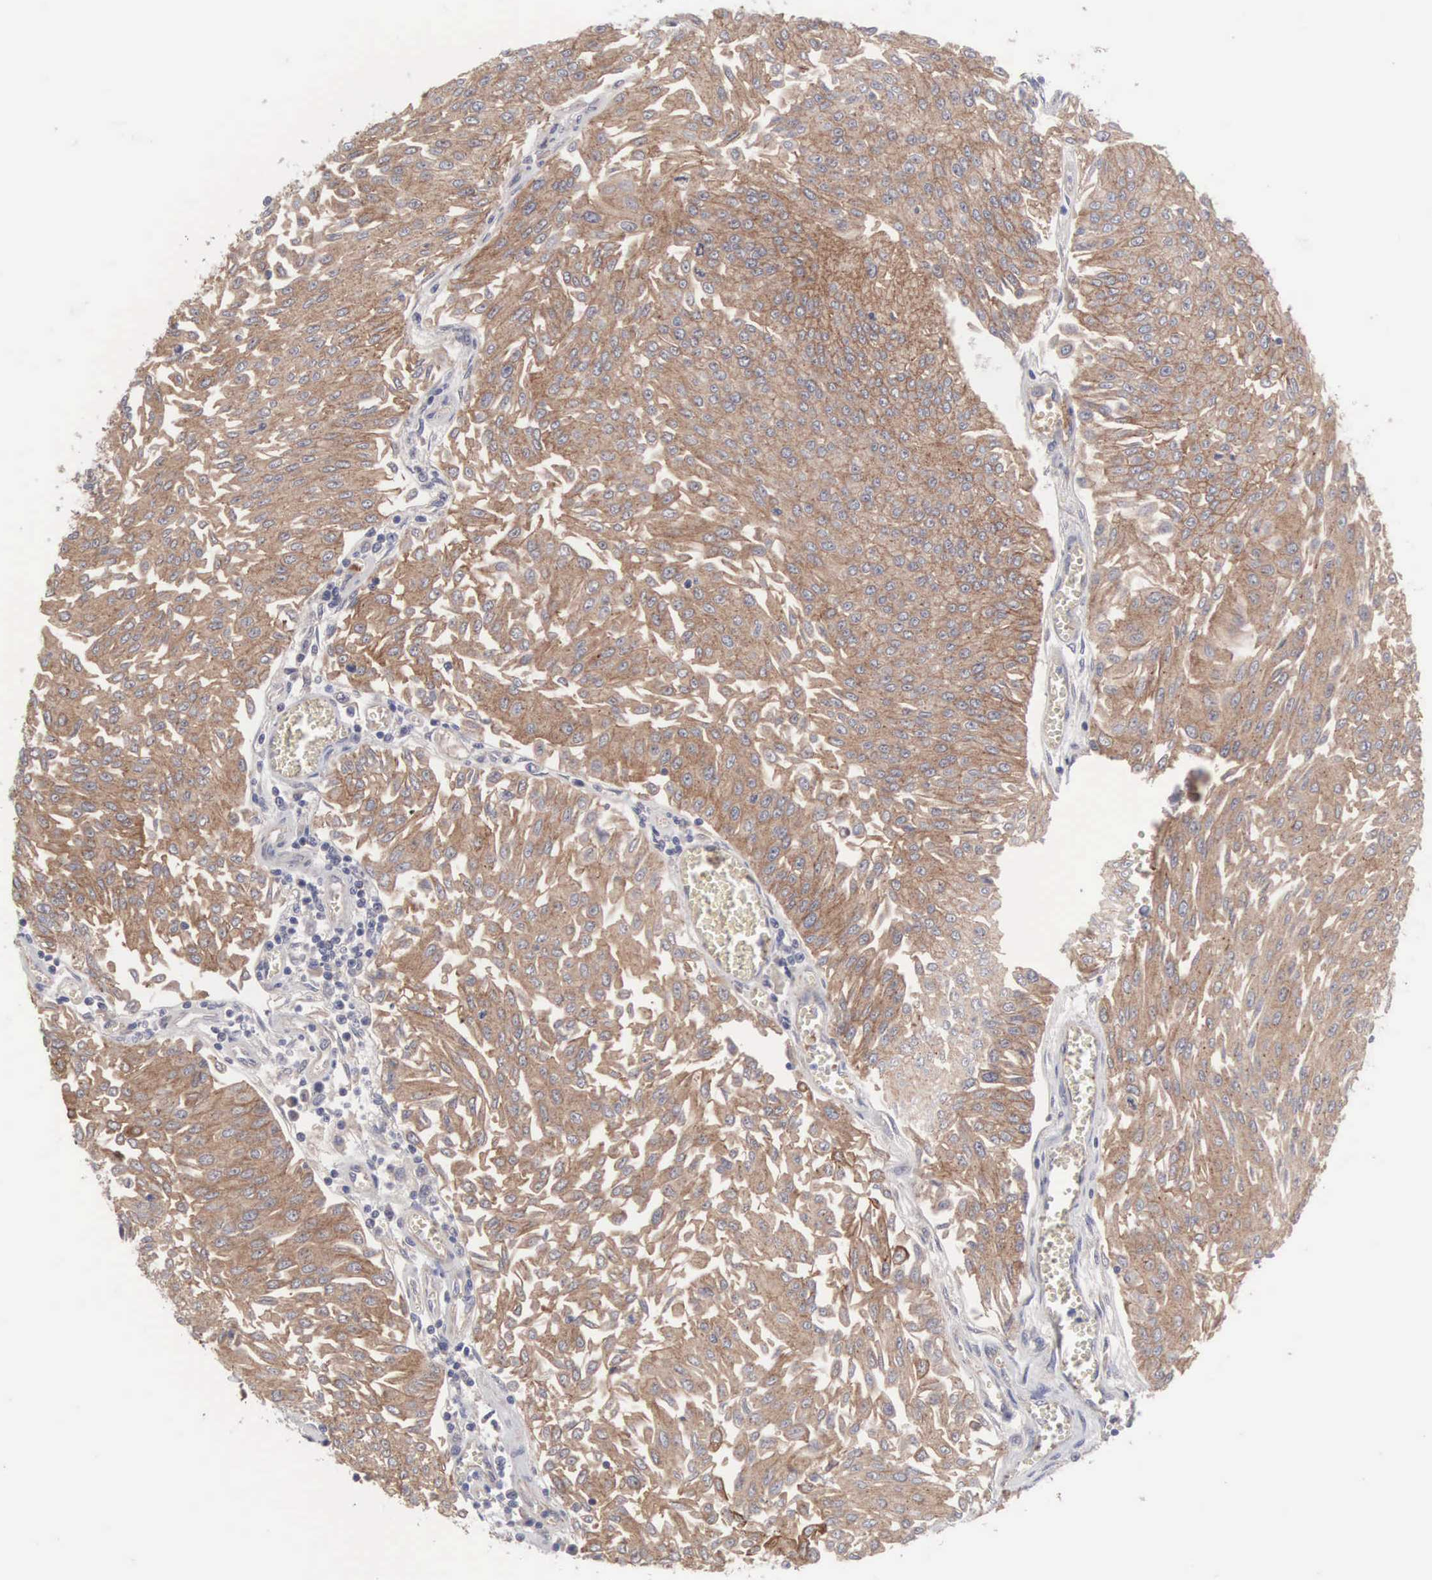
{"staining": {"intensity": "moderate", "quantity": ">75%", "location": "cytoplasmic/membranous"}, "tissue": "urothelial cancer", "cell_type": "Tumor cells", "image_type": "cancer", "snomed": [{"axis": "morphology", "description": "Urothelial carcinoma, Low grade"}, {"axis": "topography", "description": "Urinary bladder"}], "caption": "Immunohistochemical staining of urothelial carcinoma (low-grade) exhibits medium levels of moderate cytoplasmic/membranous positivity in about >75% of tumor cells.", "gene": "INF2", "patient": {"sex": "male", "age": 86}}